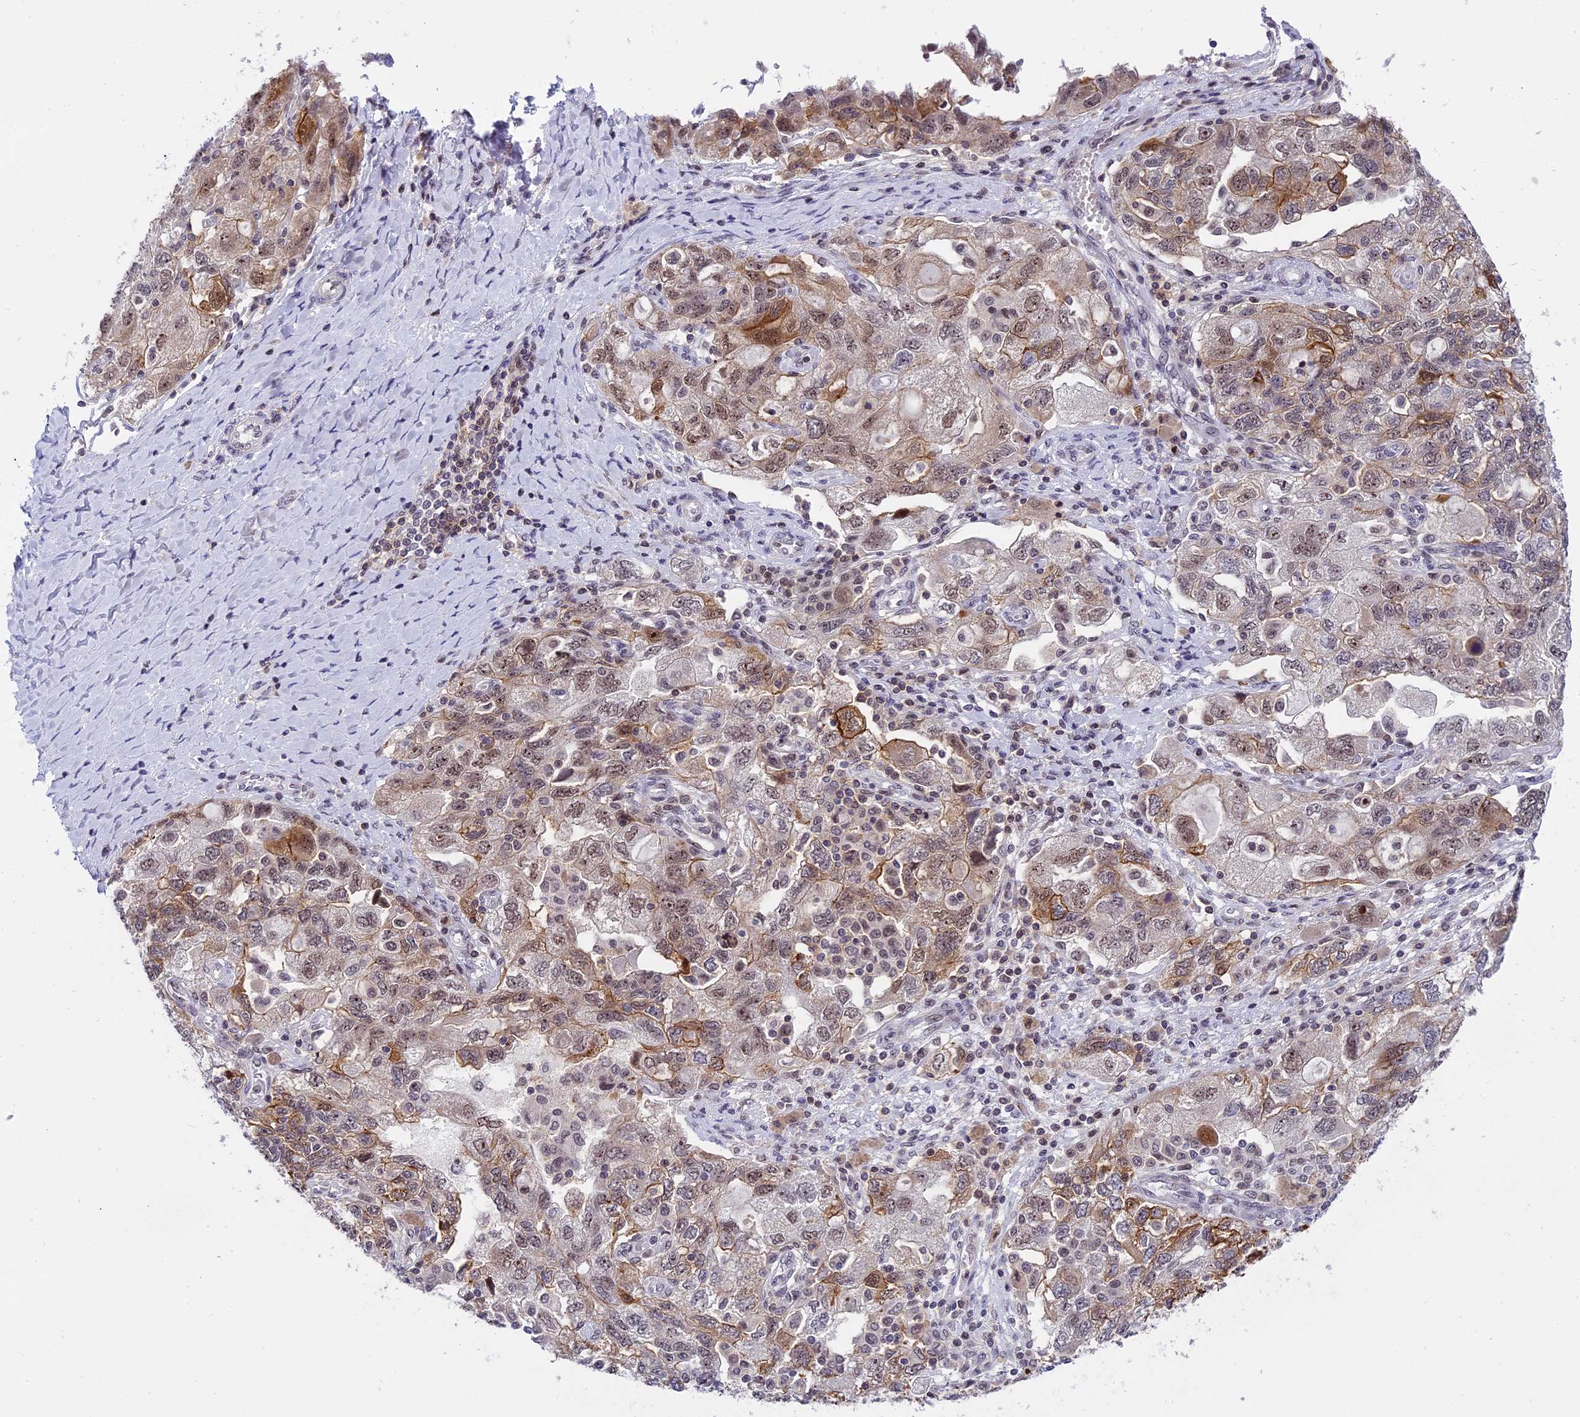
{"staining": {"intensity": "moderate", "quantity": "25%-75%", "location": "cytoplasmic/membranous,nuclear"}, "tissue": "ovarian cancer", "cell_type": "Tumor cells", "image_type": "cancer", "snomed": [{"axis": "morphology", "description": "Carcinoma, NOS"}, {"axis": "morphology", "description": "Cystadenocarcinoma, serous, NOS"}, {"axis": "topography", "description": "Ovary"}], "caption": "Protein analysis of ovarian cancer tissue shows moderate cytoplasmic/membranous and nuclear staining in approximately 25%-75% of tumor cells.", "gene": "TADA3", "patient": {"sex": "female", "age": 69}}